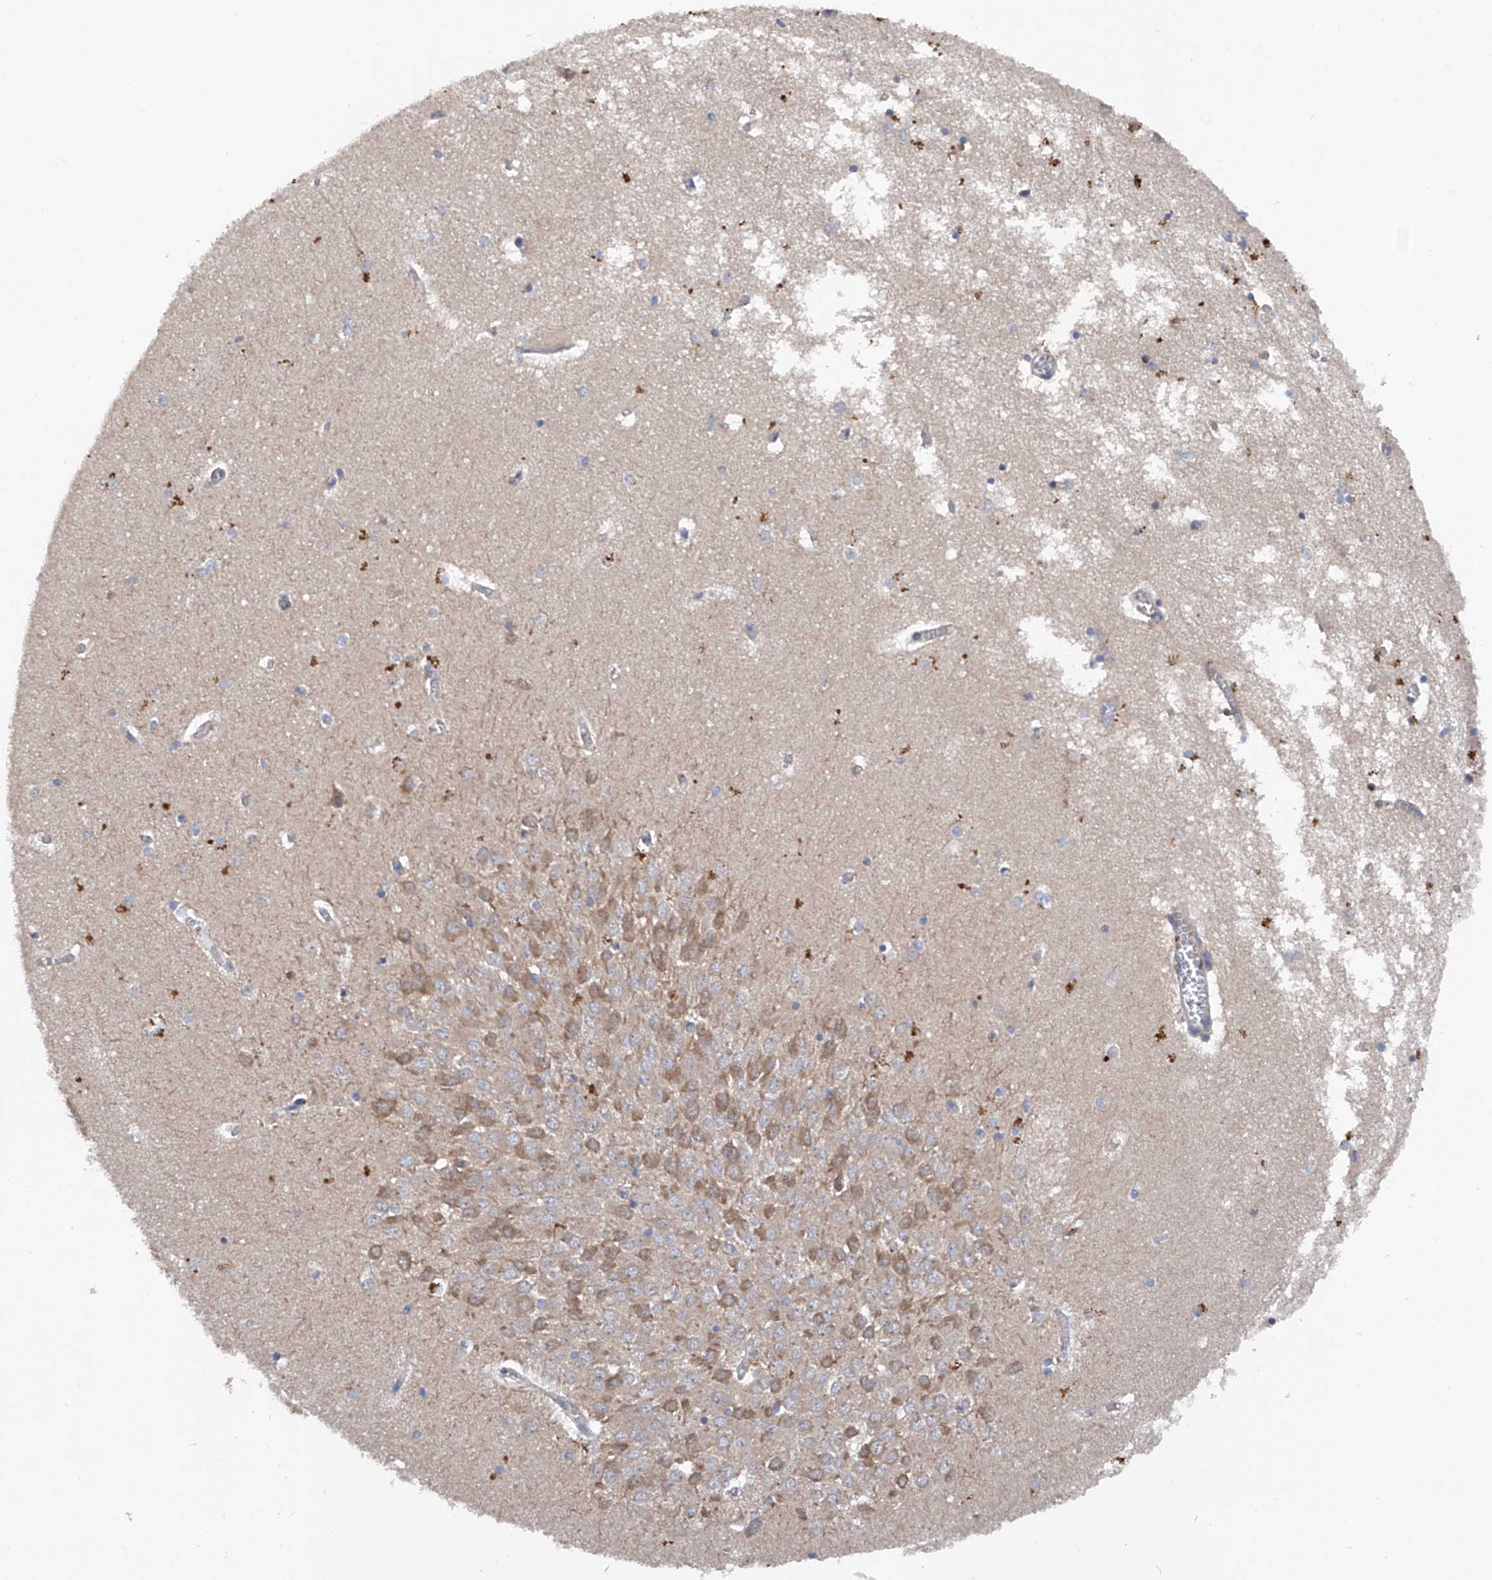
{"staining": {"intensity": "moderate", "quantity": "<25%", "location": "cytoplasmic/membranous"}, "tissue": "hippocampus", "cell_type": "Glial cells", "image_type": "normal", "snomed": [{"axis": "morphology", "description": "Normal tissue, NOS"}, {"axis": "topography", "description": "Hippocampus"}], "caption": "This photomicrograph shows normal hippocampus stained with immunohistochemistry (IHC) to label a protein in brown. The cytoplasmic/membranous of glial cells show moderate positivity for the protein. Nuclei are counter-stained blue.", "gene": "ASCC3", "patient": {"sex": "male", "age": 70}}